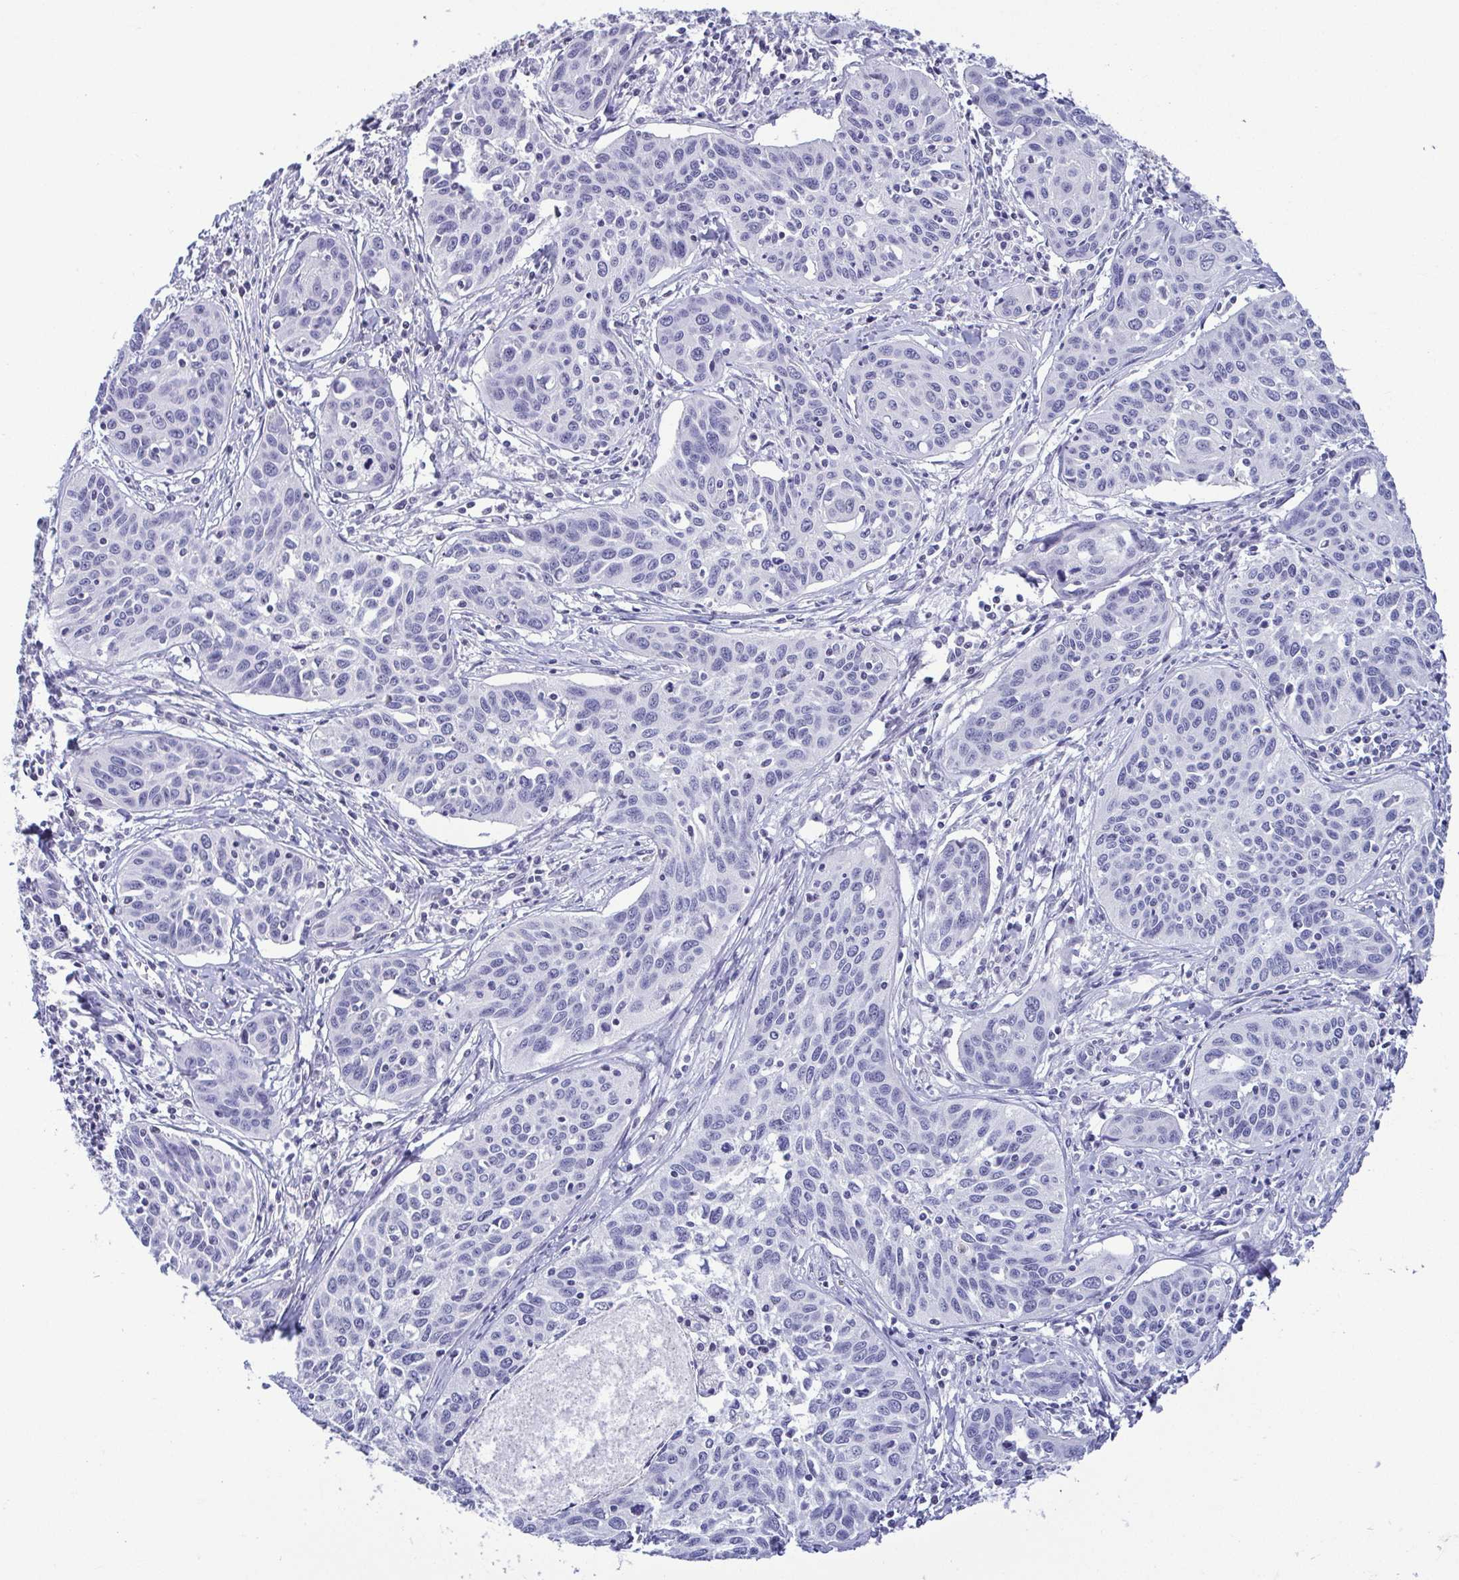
{"staining": {"intensity": "negative", "quantity": "none", "location": "none"}, "tissue": "cervical cancer", "cell_type": "Tumor cells", "image_type": "cancer", "snomed": [{"axis": "morphology", "description": "Squamous cell carcinoma, NOS"}, {"axis": "topography", "description": "Cervix"}], "caption": "The IHC histopathology image has no significant expression in tumor cells of cervical cancer tissue.", "gene": "BZW1", "patient": {"sex": "female", "age": 31}}